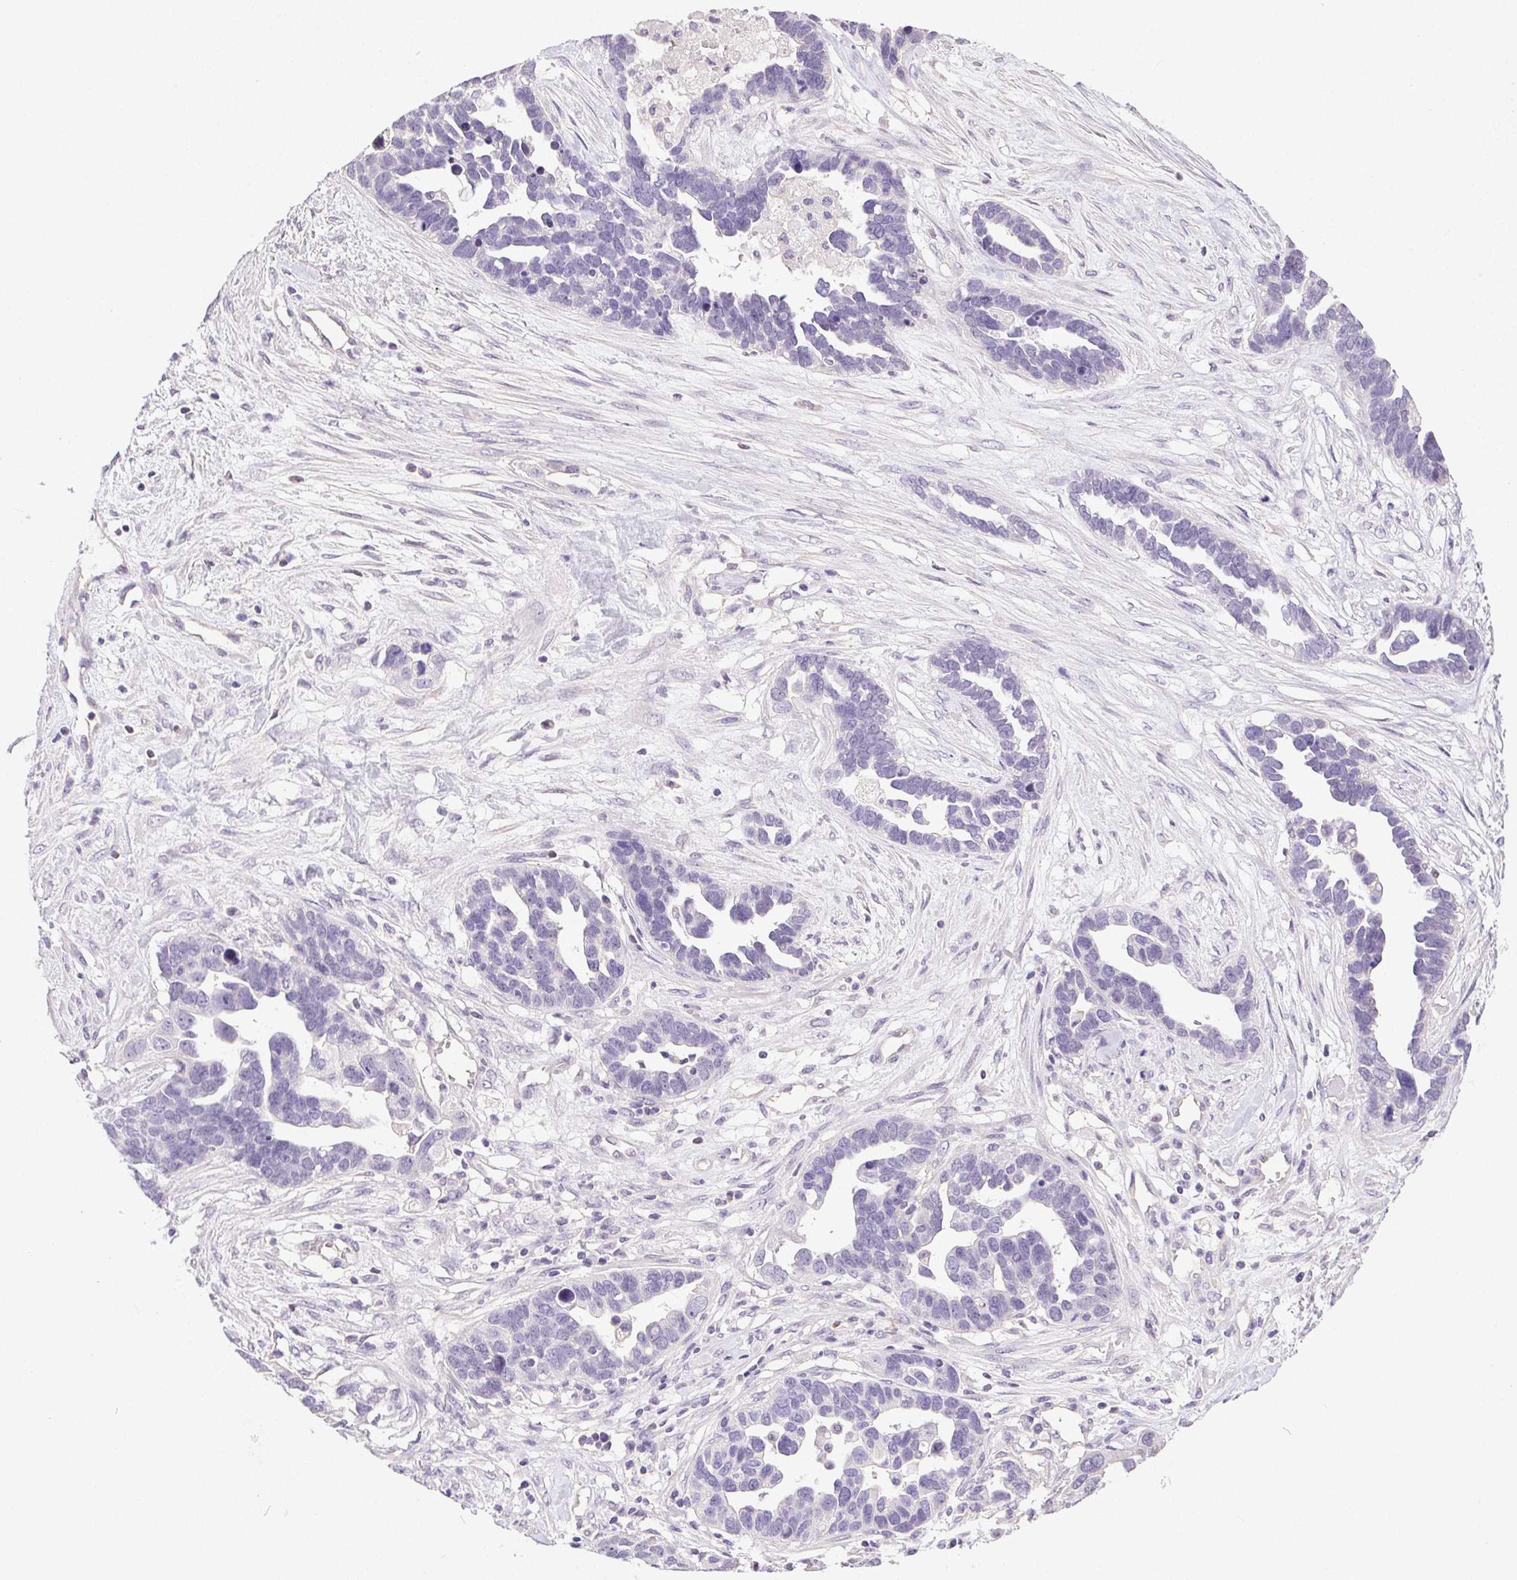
{"staining": {"intensity": "negative", "quantity": "none", "location": "none"}, "tissue": "ovarian cancer", "cell_type": "Tumor cells", "image_type": "cancer", "snomed": [{"axis": "morphology", "description": "Cystadenocarcinoma, serous, NOS"}, {"axis": "topography", "description": "Ovary"}], "caption": "The histopathology image exhibits no staining of tumor cells in ovarian cancer (serous cystadenocarcinoma).", "gene": "SYCE2", "patient": {"sex": "female", "age": 54}}